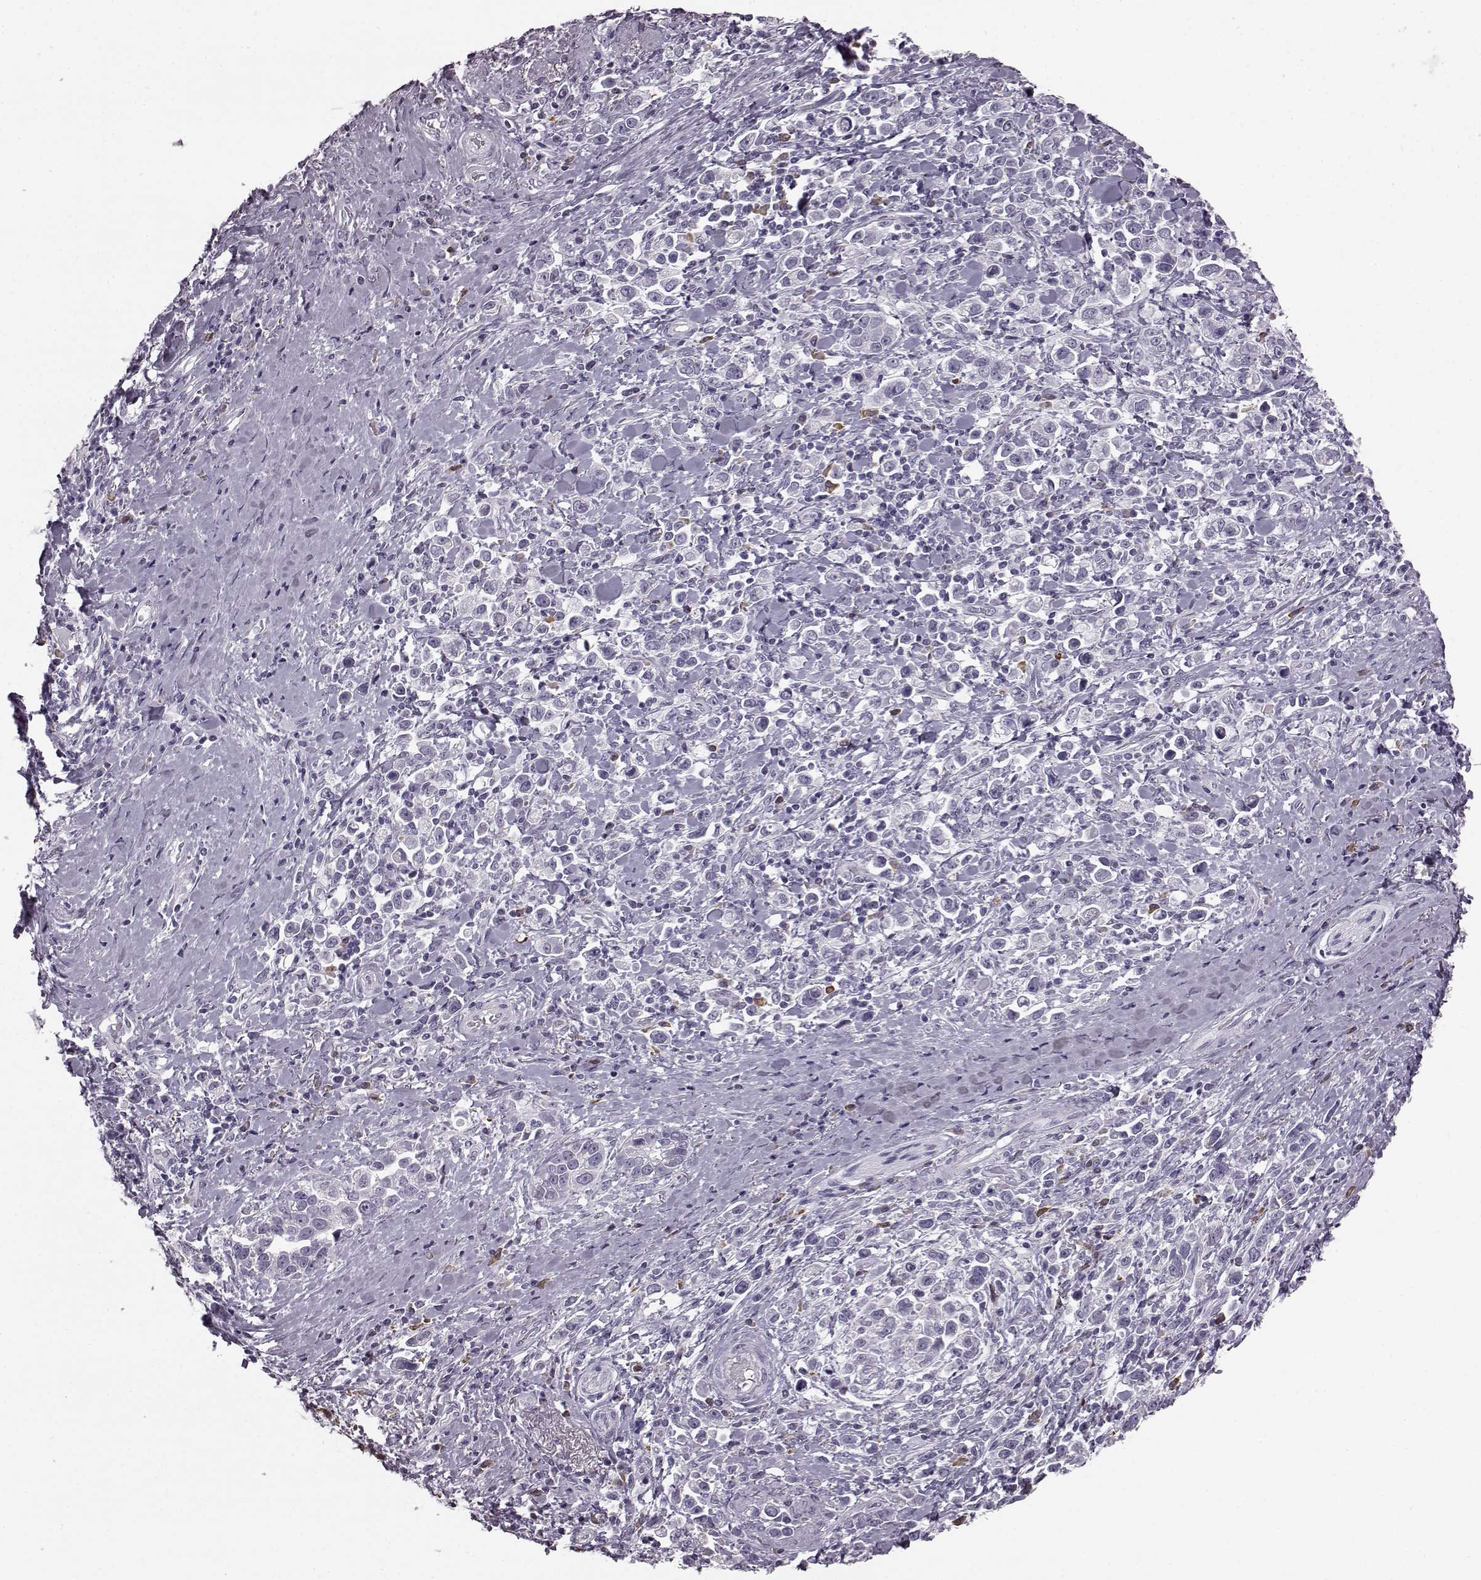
{"staining": {"intensity": "negative", "quantity": "none", "location": "none"}, "tissue": "stomach cancer", "cell_type": "Tumor cells", "image_type": "cancer", "snomed": [{"axis": "morphology", "description": "Adenocarcinoma, NOS"}, {"axis": "topography", "description": "Stomach"}], "caption": "This is an IHC micrograph of human stomach adenocarcinoma. There is no staining in tumor cells.", "gene": "JSRP1", "patient": {"sex": "male", "age": 93}}